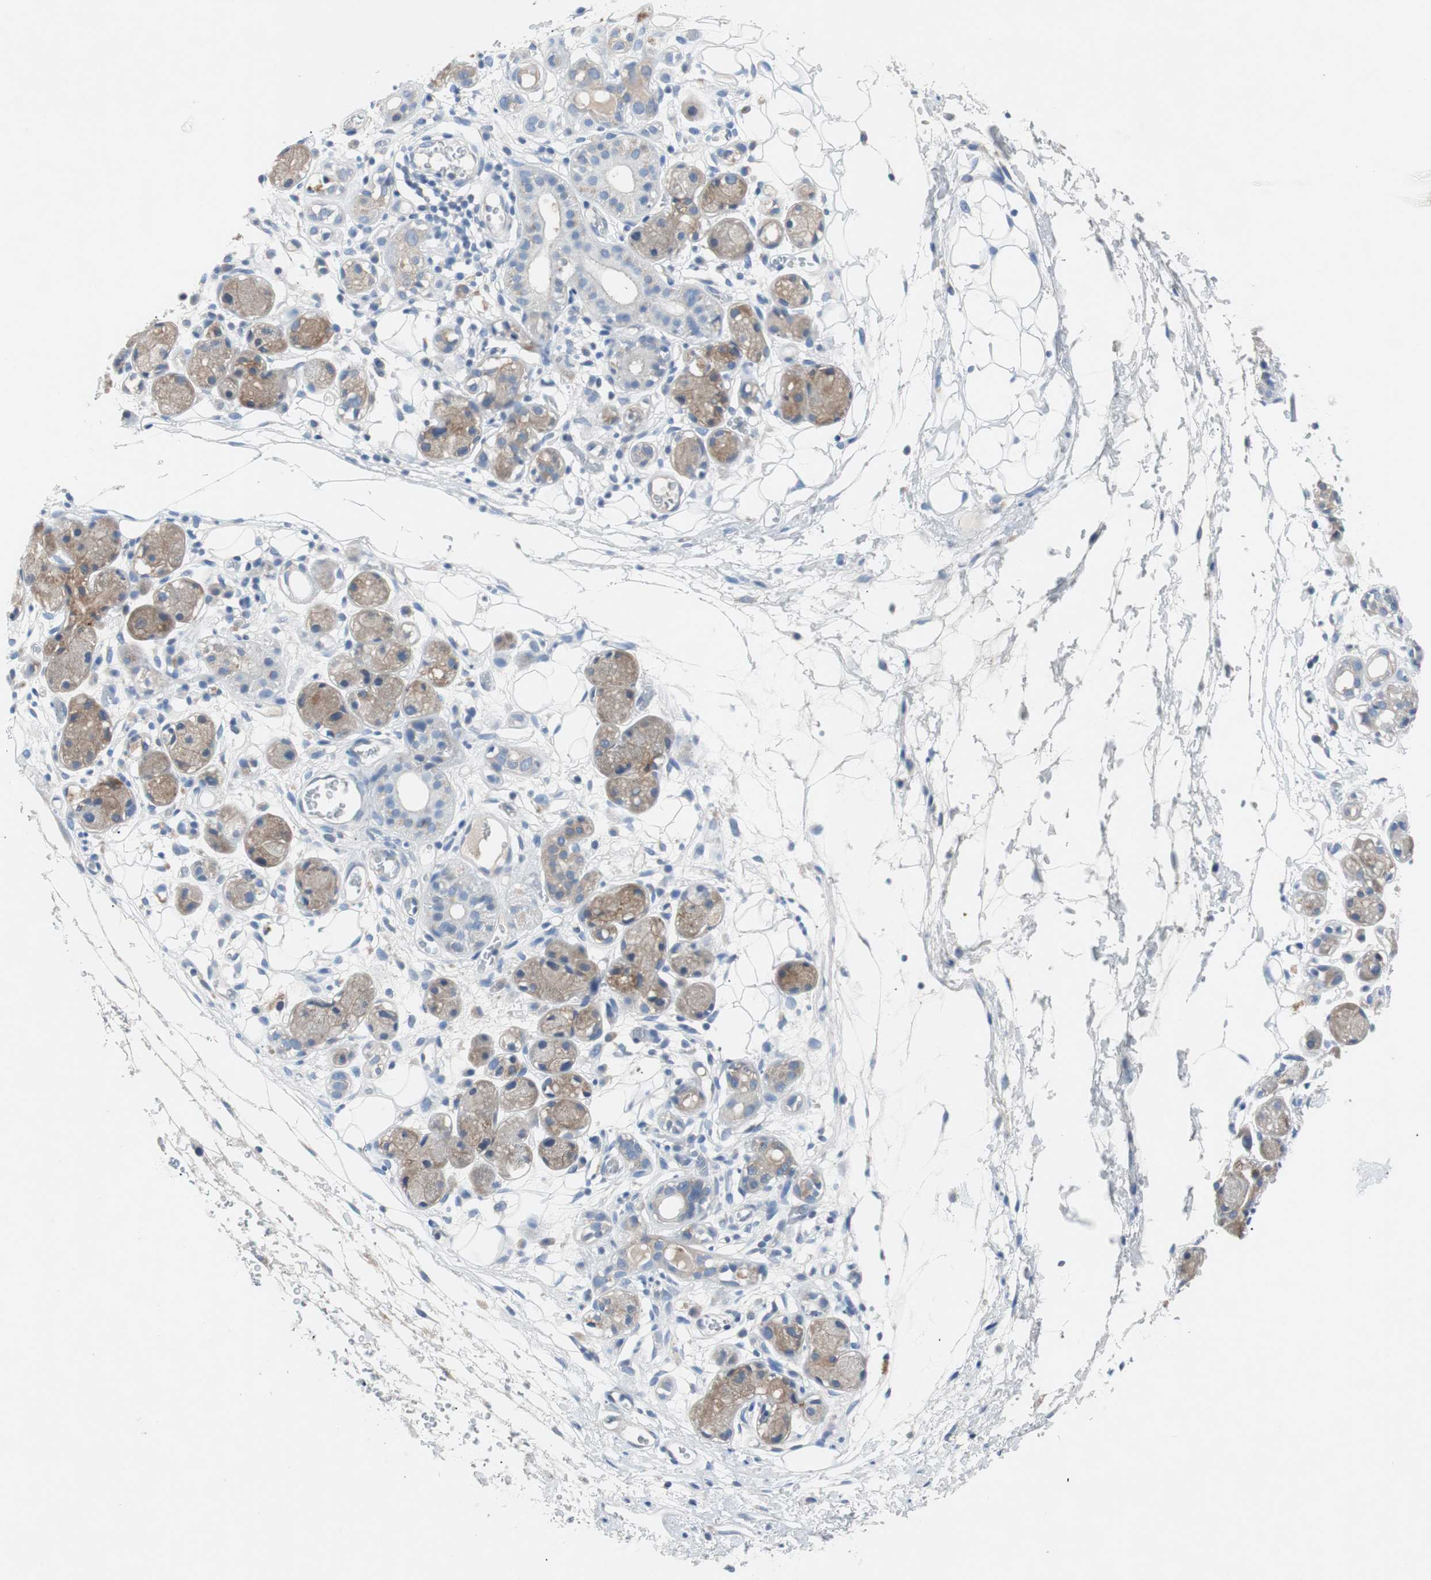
{"staining": {"intensity": "negative", "quantity": "none", "location": "none"}, "tissue": "adipose tissue", "cell_type": "Adipocytes", "image_type": "normal", "snomed": [{"axis": "morphology", "description": "Normal tissue, NOS"}, {"axis": "morphology", "description": "Inflammation, NOS"}, {"axis": "topography", "description": "Vascular tissue"}, {"axis": "topography", "description": "Salivary gland"}], "caption": "Adipocytes show no significant protein expression in benign adipose tissue. (DAB immunohistochemistry (IHC), high magnification).", "gene": "EEF2K", "patient": {"sex": "female", "age": 75}}